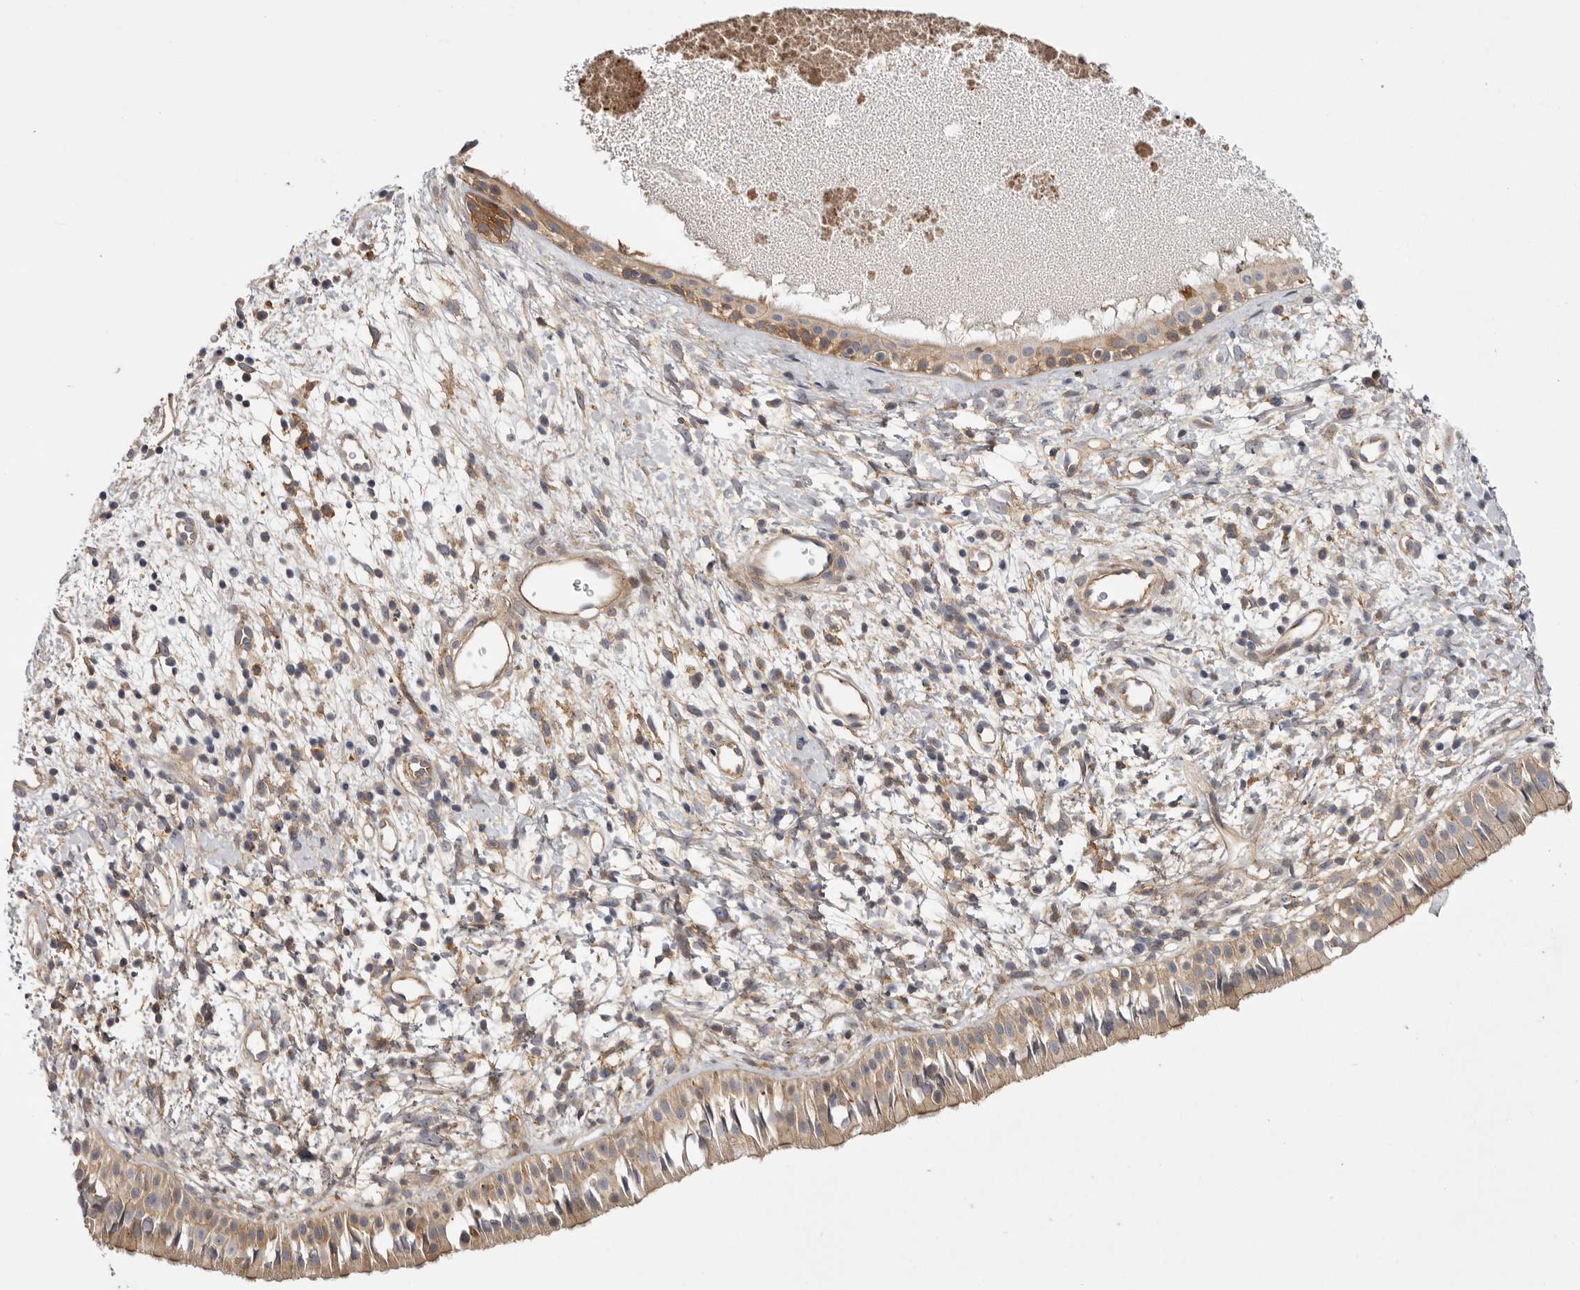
{"staining": {"intensity": "weak", "quantity": ">75%", "location": "cytoplasmic/membranous"}, "tissue": "nasopharynx", "cell_type": "Respiratory epithelial cells", "image_type": "normal", "snomed": [{"axis": "morphology", "description": "Normal tissue, NOS"}, {"axis": "topography", "description": "Nasopharynx"}], "caption": "High-power microscopy captured an immunohistochemistry histopathology image of normal nasopharynx, revealing weak cytoplasmic/membranous positivity in about >75% of respiratory epithelial cells. The staining is performed using DAB brown chromogen to label protein expression. The nuclei are counter-stained blue using hematoxylin.", "gene": "OSBPL9", "patient": {"sex": "male", "age": 22}}